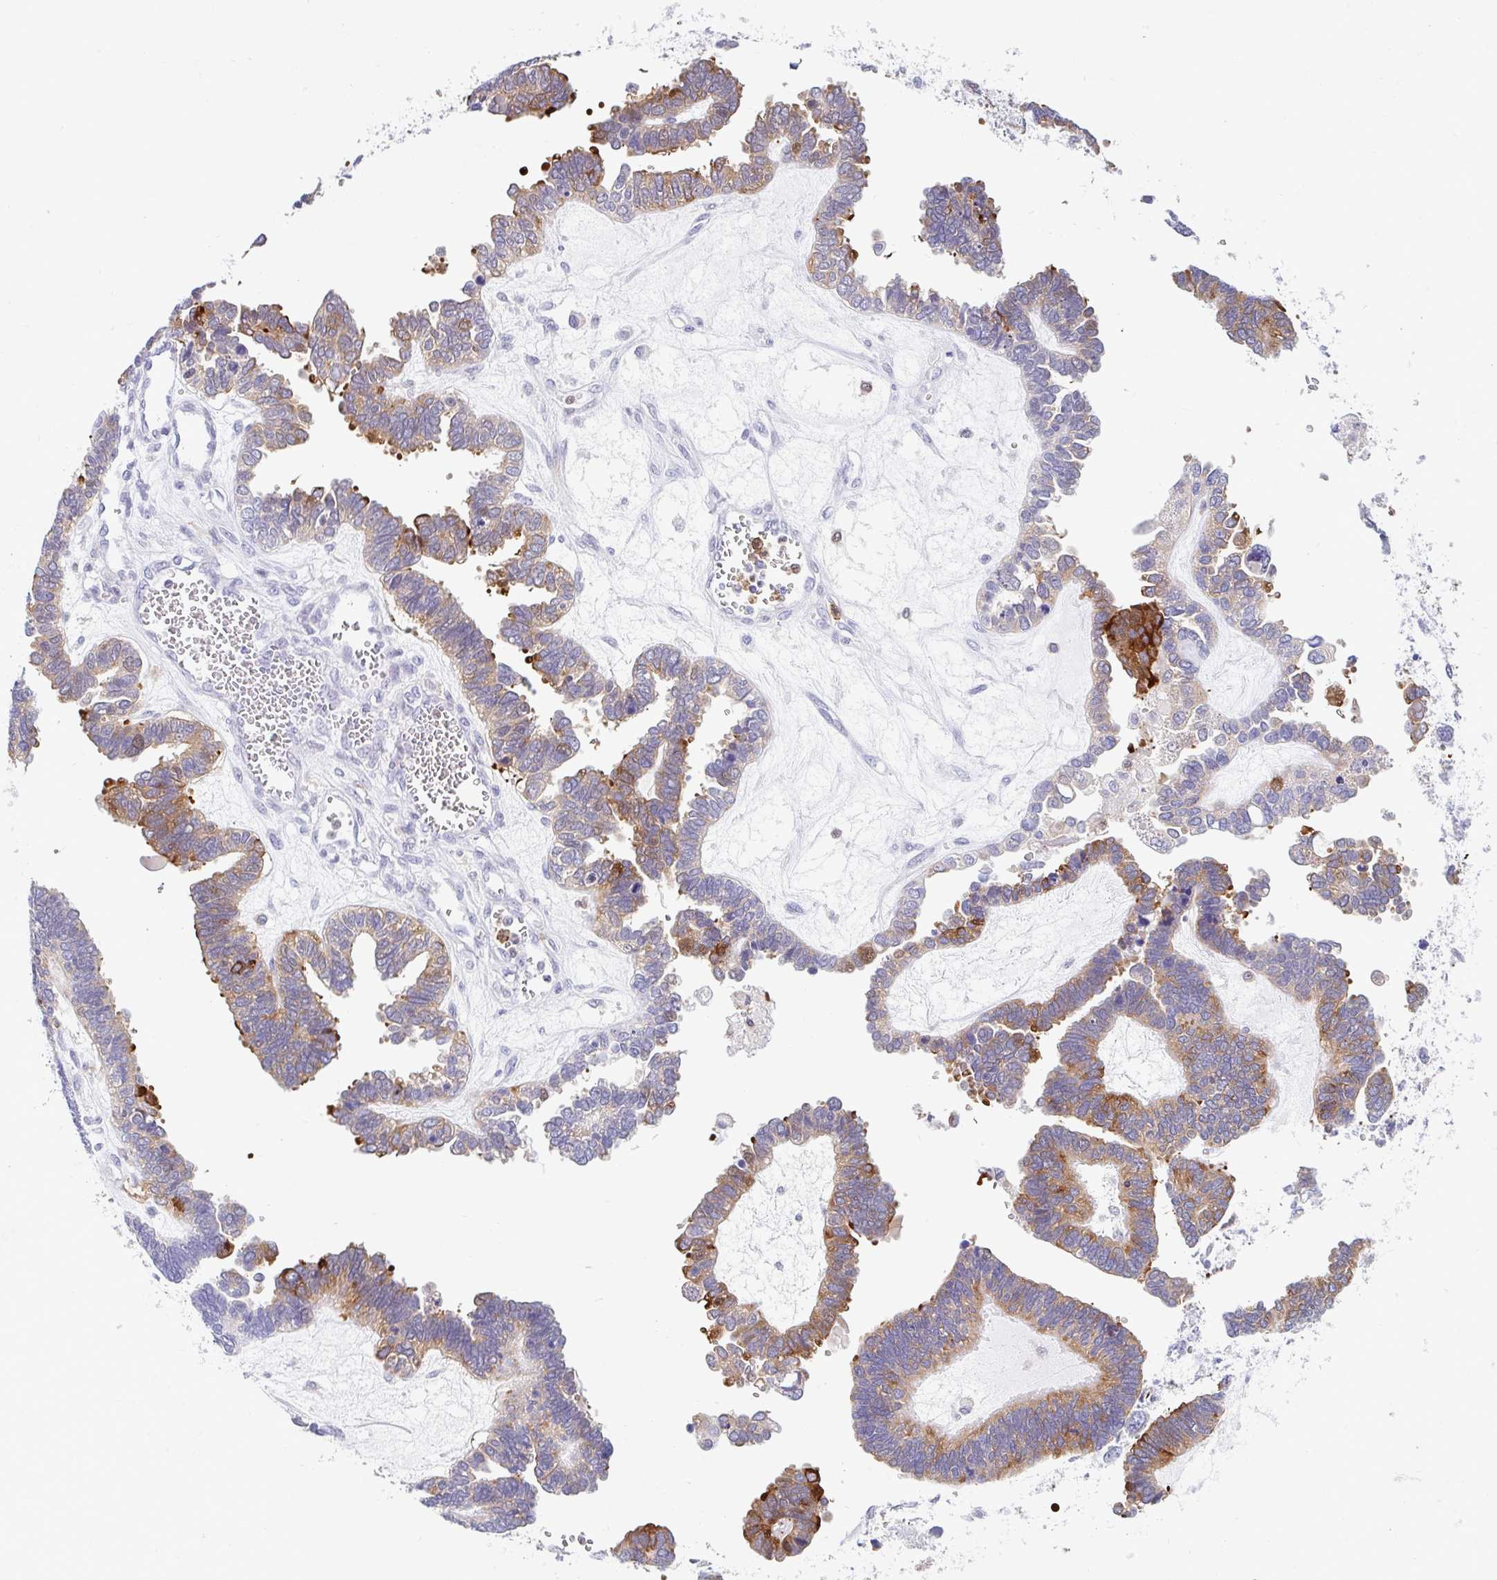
{"staining": {"intensity": "moderate", "quantity": "25%-75%", "location": "cytoplasmic/membranous"}, "tissue": "ovarian cancer", "cell_type": "Tumor cells", "image_type": "cancer", "snomed": [{"axis": "morphology", "description": "Cystadenocarcinoma, serous, NOS"}, {"axis": "topography", "description": "Ovary"}], "caption": "About 25%-75% of tumor cells in ovarian cancer (serous cystadenocarcinoma) show moderate cytoplasmic/membranous protein staining as visualized by brown immunohistochemical staining.", "gene": "CEP120", "patient": {"sex": "female", "age": 51}}